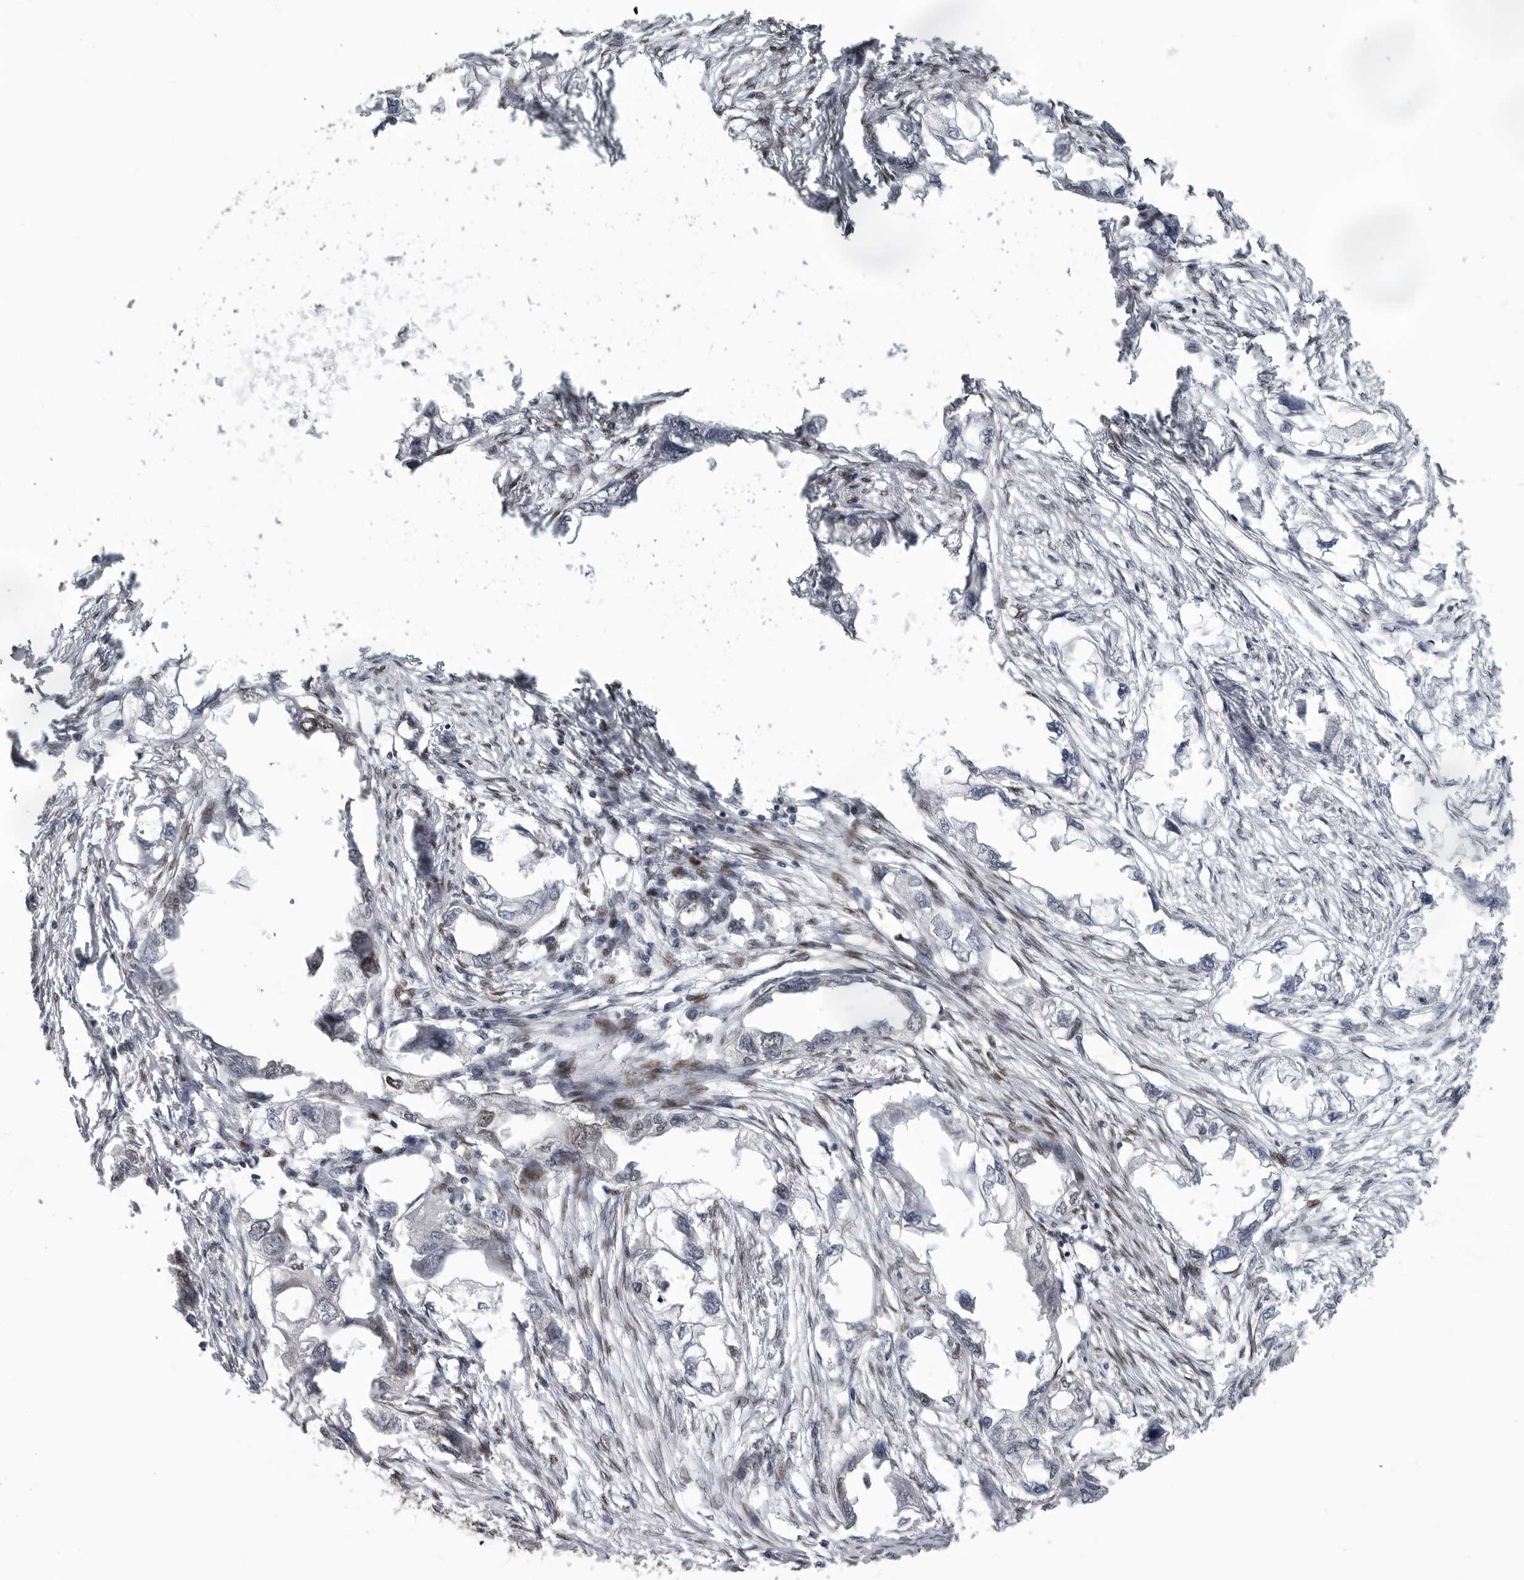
{"staining": {"intensity": "negative", "quantity": "none", "location": "none"}, "tissue": "endometrial cancer", "cell_type": "Tumor cells", "image_type": "cancer", "snomed": [{"axis": "morphology", "description": "Adenocarcinoma, NOS"}, {"axis": "morphology", "description": "Adenocarcinoma, metastatic, NOS"}, {"axis": "topography", "description": "Adipose tissue"}, {"axis": "topography", "description": "Endometrium"}], "caption": "This is an IHC photomicrograph of human endometrial metastatic adenocarcinoma. There is no positivity in tumor cells.", "gene": "C8orf58", "patient": {"sex": "female", "age": 67}}